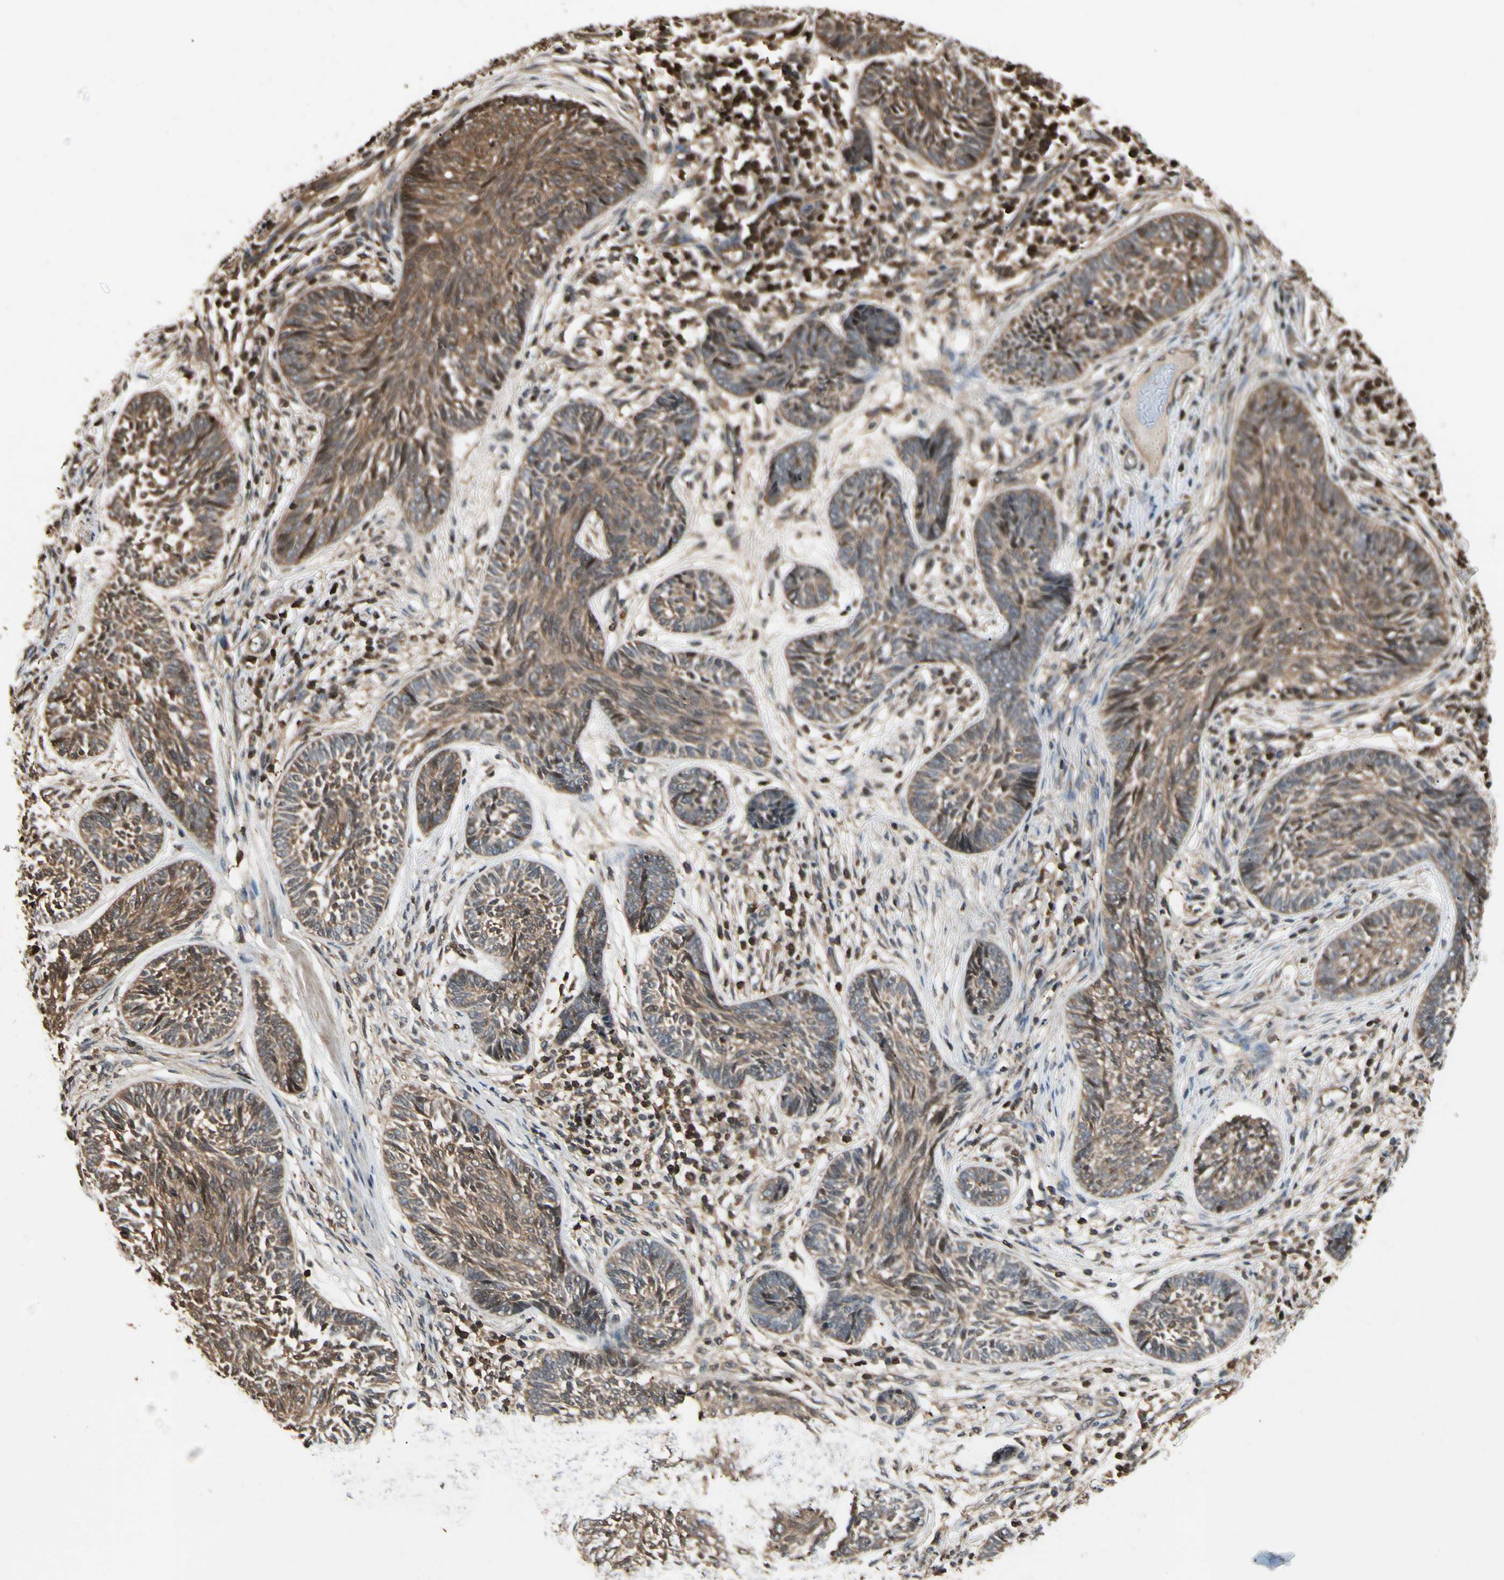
{"staining": {"intensity": "moderate", "quantity": "25%-75%", "location": "cytoplasmic/membranous"}, "tissue": "skin cancer", "cell_type": "Tumor cells", "image_type": "cancer", "snomed": [{"axis": "morphology", "description": "Papilloma, NOS"}, {"axis": "morphology", "description": "Basal cell carcinoma"}, {"axis": "topography", "description": "Skin"}], "caption": "Immunohistochemical staining of skin cancer (papilloma) reveals moderate cytoplasmic/membranous protein positivity in approximately 25%-75% of tumor cells.", "gene": "YWHAQ", "patient": {"sex": "male", "age": 87}}